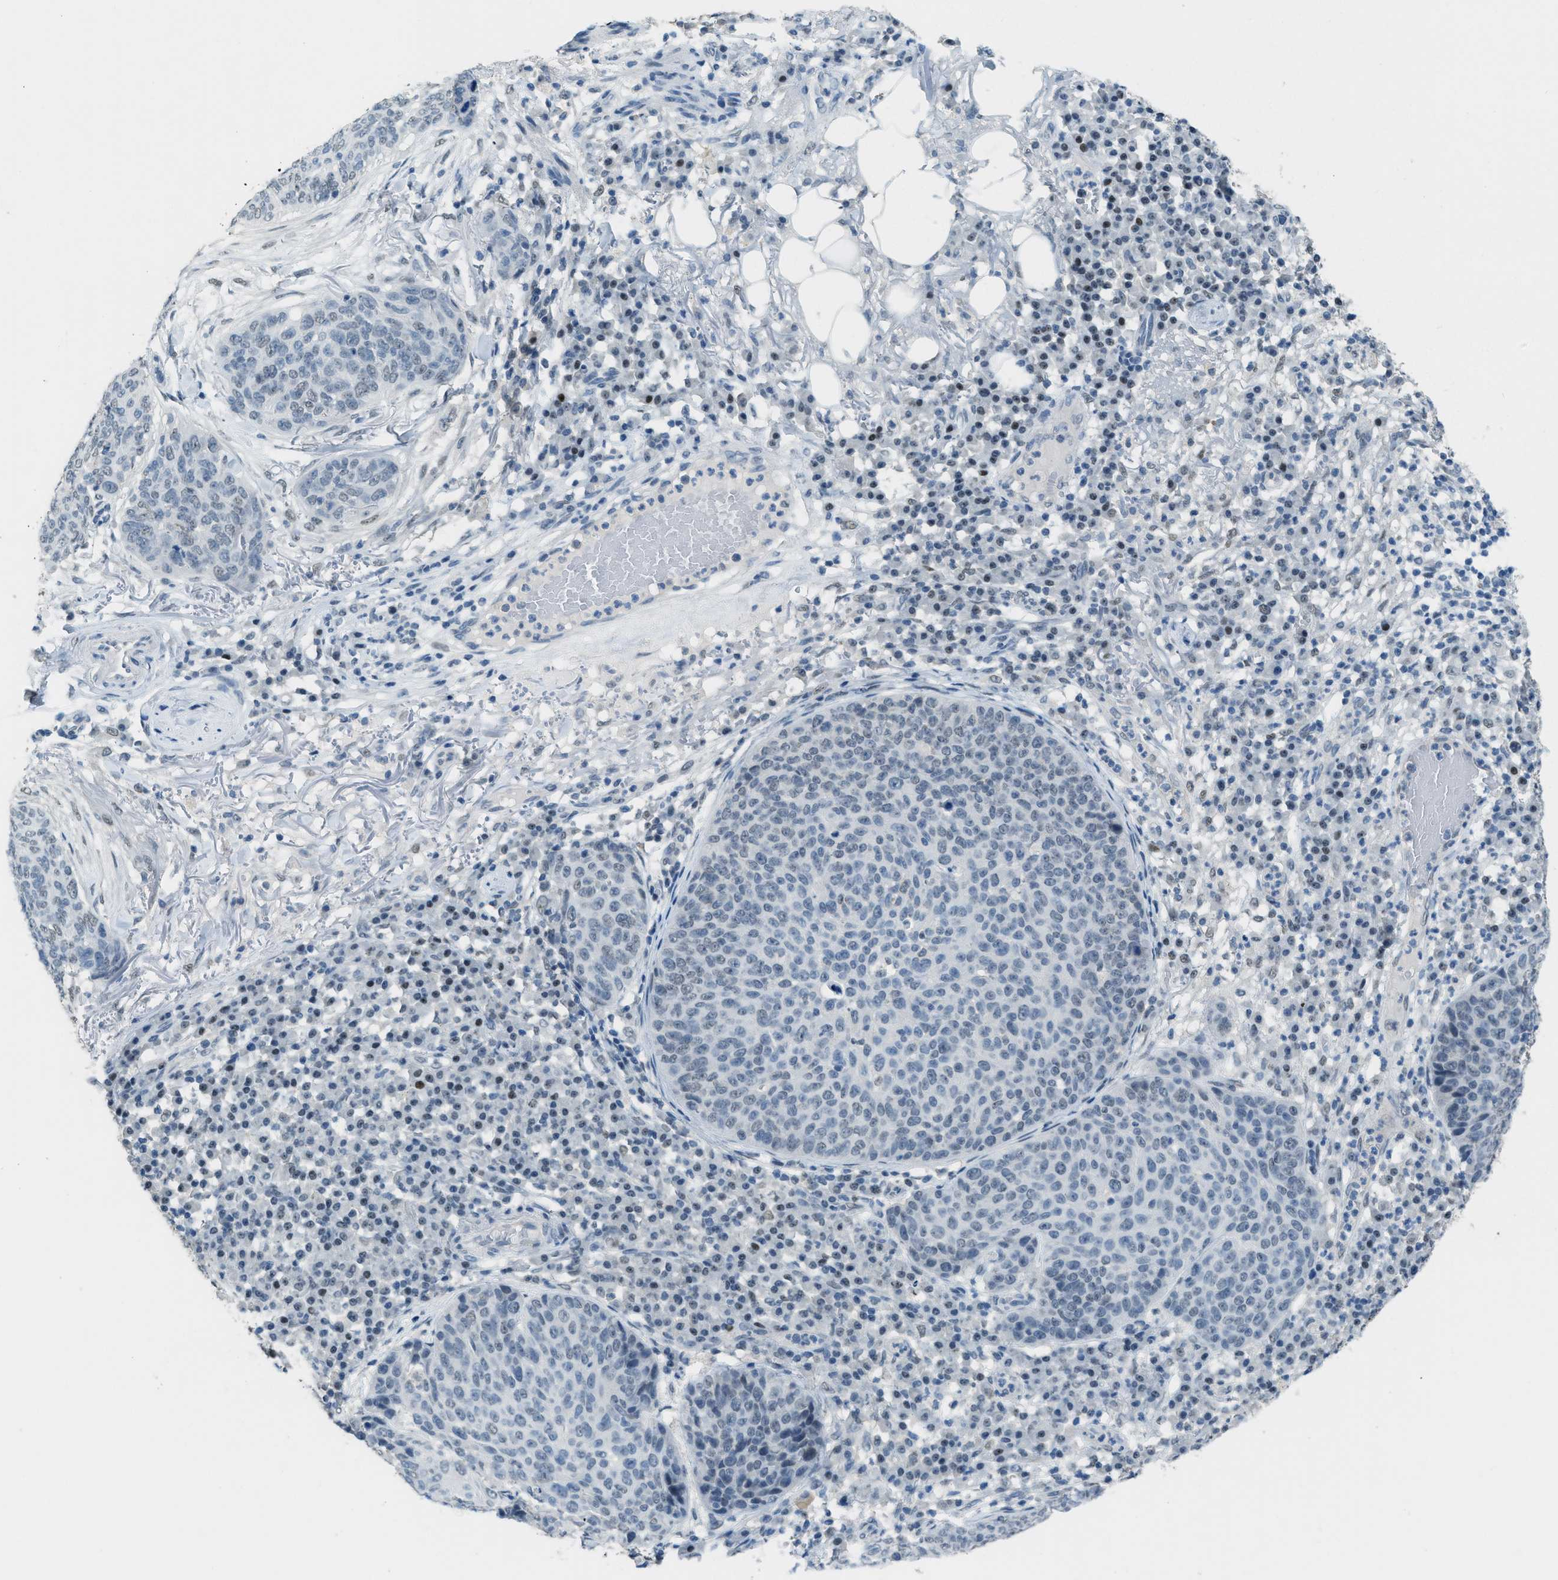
{"staining": {"intensity": "negative", "quantity": "none", "location": "none"}, "tissue": "skin cancer", "cell_type": "Tumor cells", "image_type": "cancer", "snomed": [{"axis": "morphology", "description": "Squamous cell carcinoma in situ, NOS"}, {"axis": "morphology", "description": "Squamous cell carcinoma, NOS"}, {"axis": "topography", "description": "Skin"}], "caption": "Tumor cells show no significant positivity in skin cancer.", "gene": "TTC13", "patient": {"sex": "male", "age": 93}}